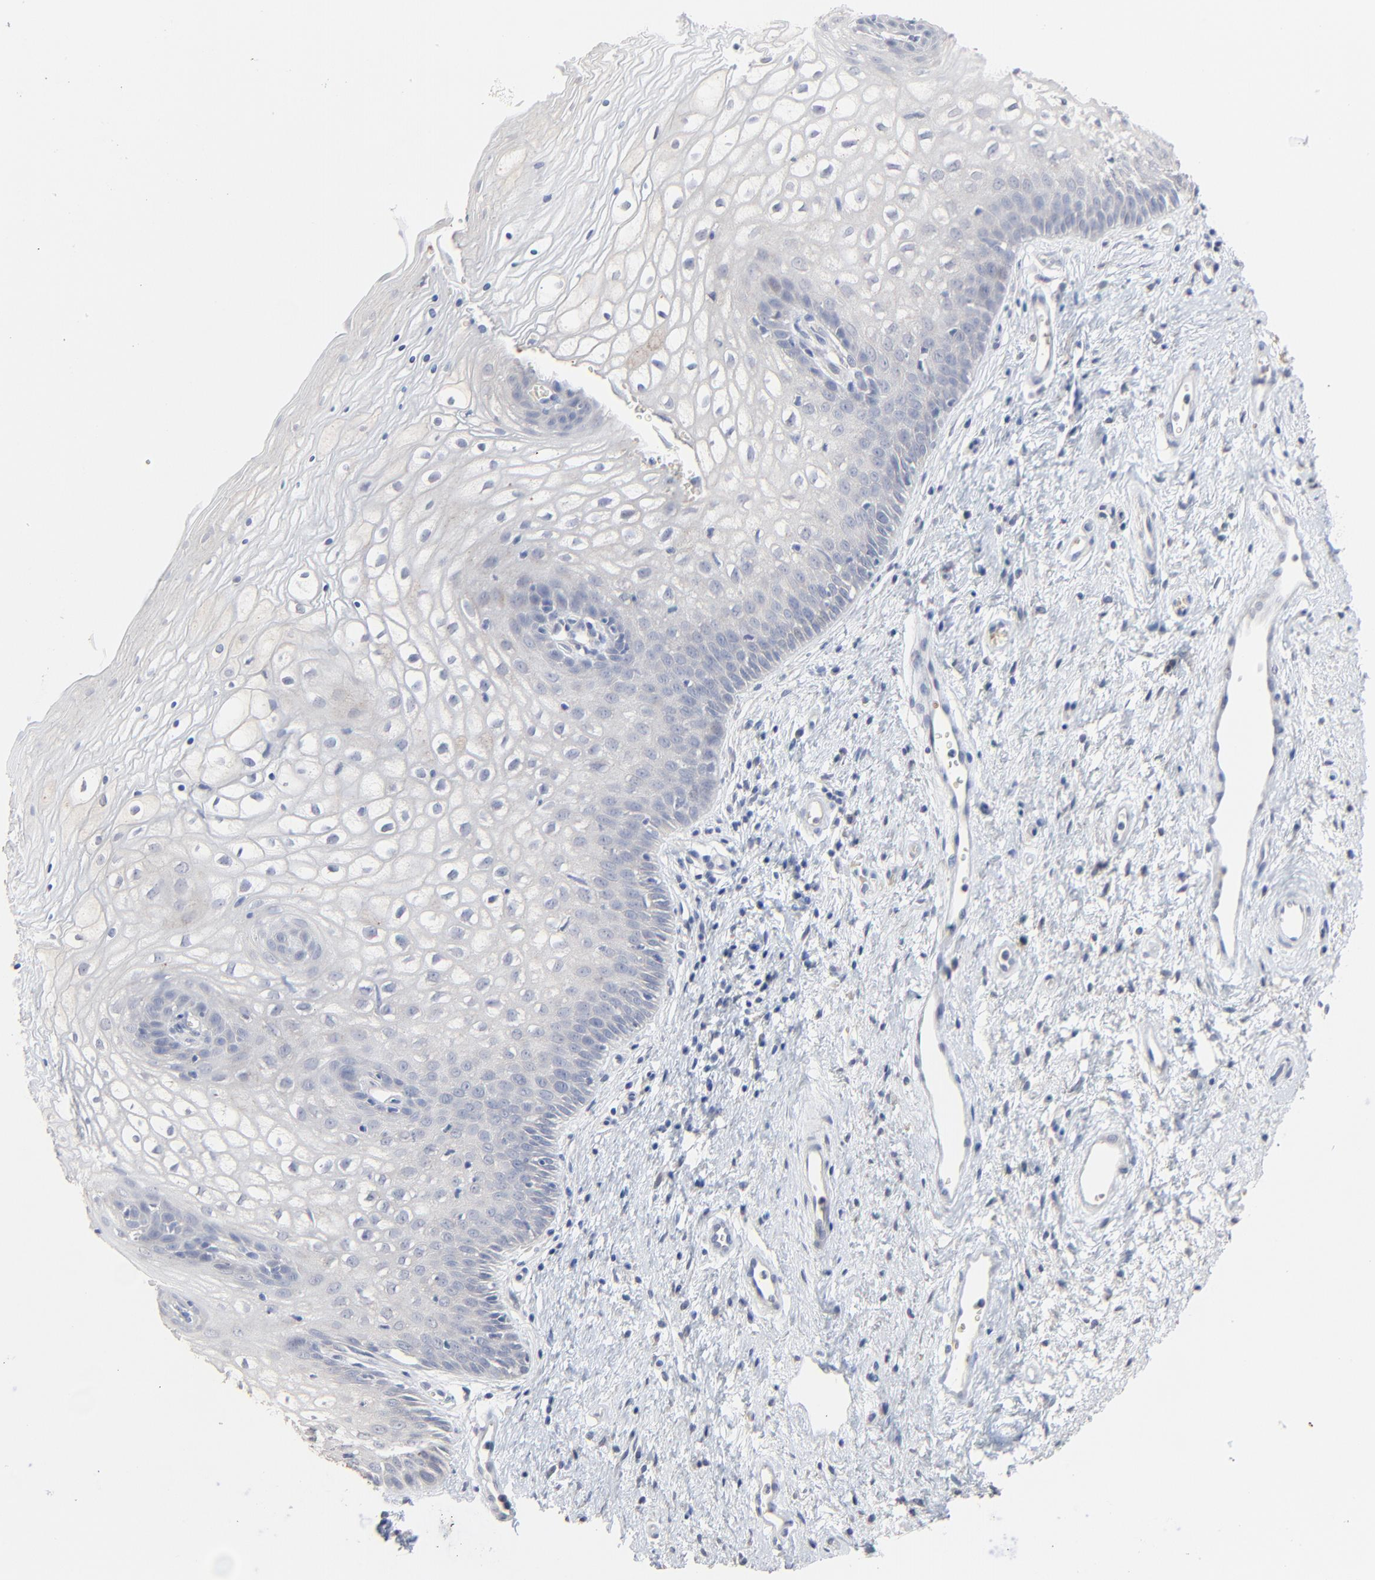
{"staining": {"intensity": "weak", "quantity": "25%-75%", "location": "cytoplasmic/membranous"}, "tissue": "vagina", "cell_type": "Squamous epithelial cells", "image_type": "normal", "snomed": [{"axis": "morphology", "description": "Normal tissue, NOS"}, {"axis": "topography", "description": "Vagina"}], "caption": "Protein expression analysis of unremarkable human vagina reveals weak cytoplasmic/membranous staining in about 25%-75% of squamous epithelial cells.", "gene": "FANCB", "patient": {"sex": "female", "age": 34}}